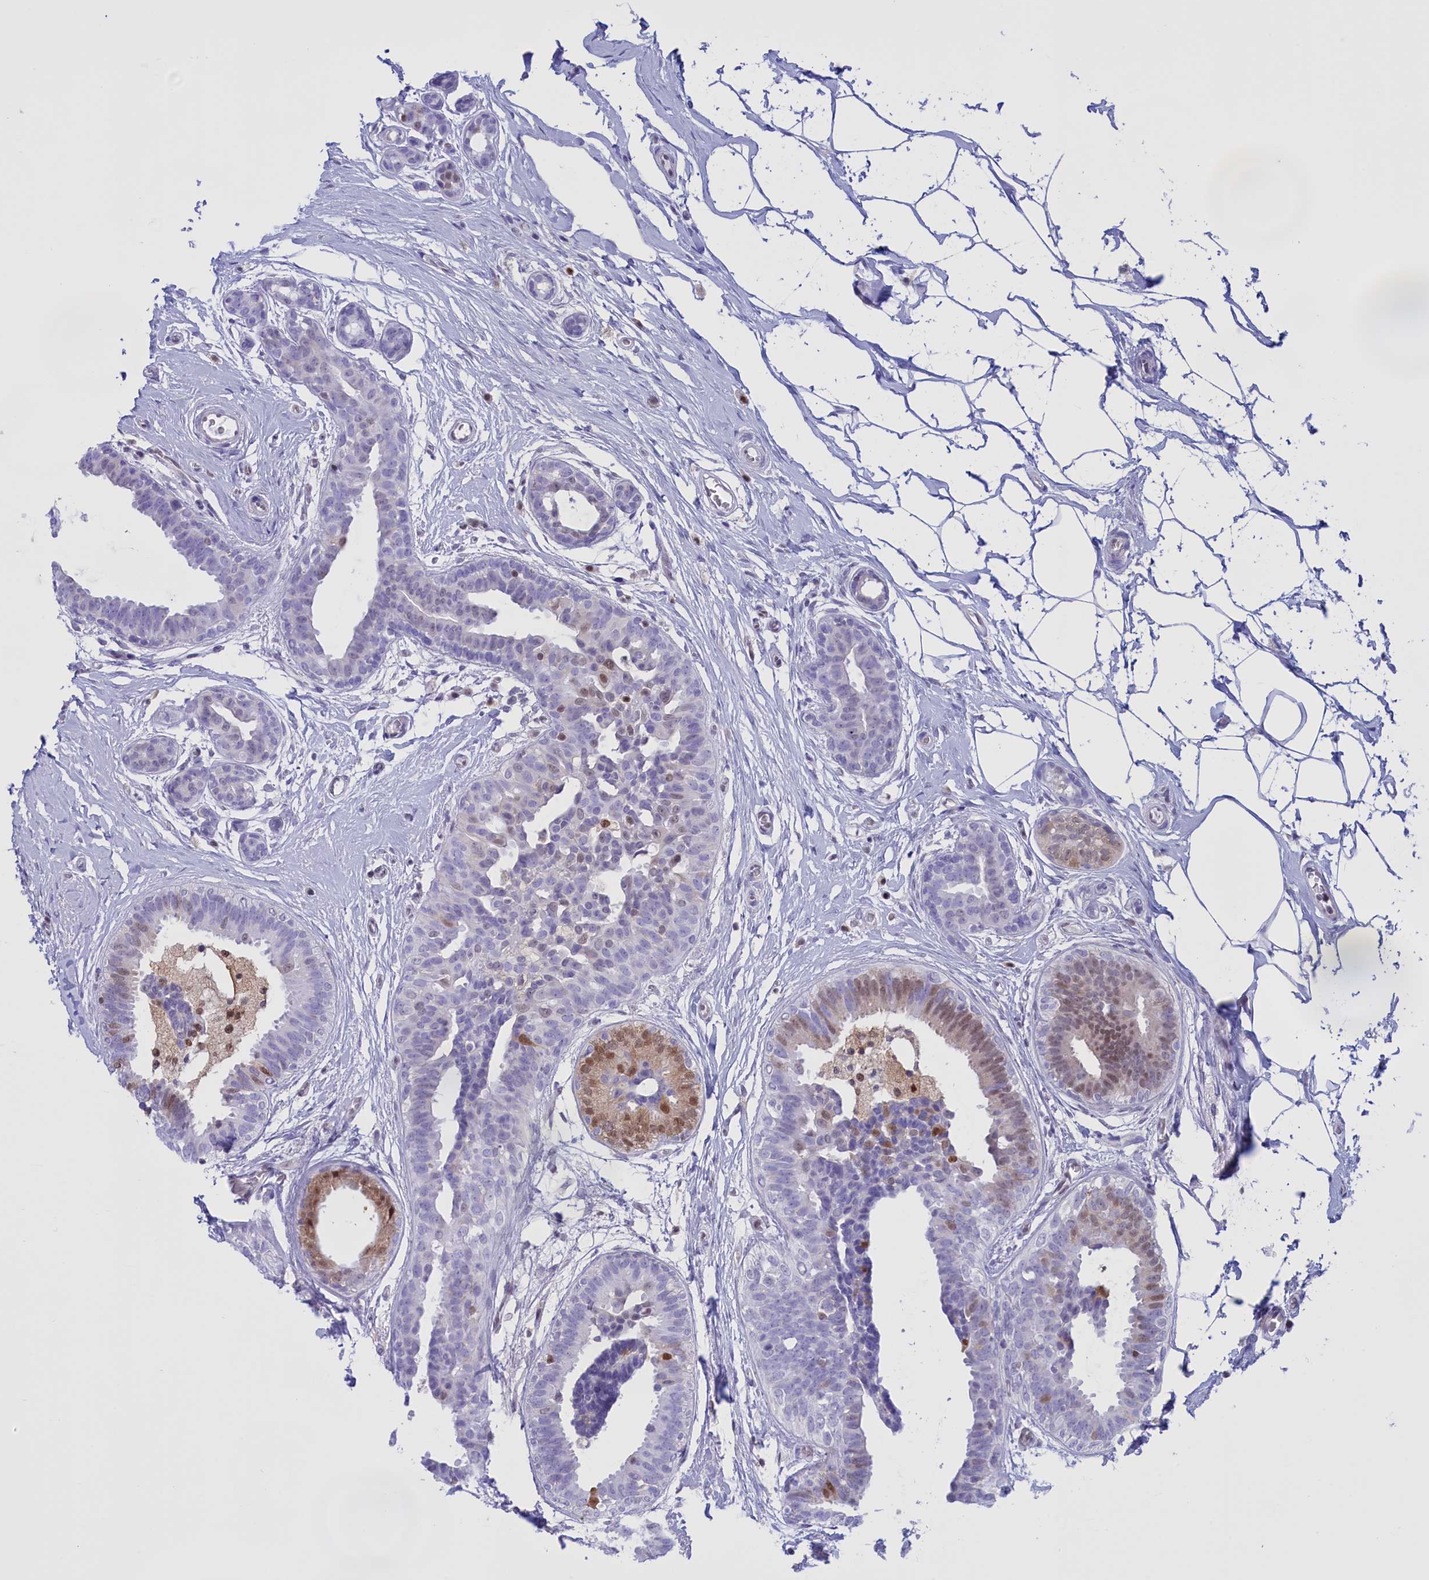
{"staining": {"intensity": "moderate", "quantity": "<25%", "location": "nuclear"}, "tissue": "breast cancer", "cell_type": "Tumor cells", "image_type": "cancer", "snomed": [{"axis": "morphology", "description": "Lobular carcinoma"}, {"axis": "topography", "description": "Breast"}], "caption": "Immunohistochemistry (IHC) staining of lobular carcinoma (breast), which reveals low levels of moderate nuclear expression in about <25% of tumor cells indicating moderate nuclear protein expression. The staining was performed using DAB (3,3'-diaminobenzidine) (brown) for protein detection and nuclei were counterstained in hematoxylin (blue).", "gene": "IZUMO2", "patient": {"sex": "female", "age": 58}}